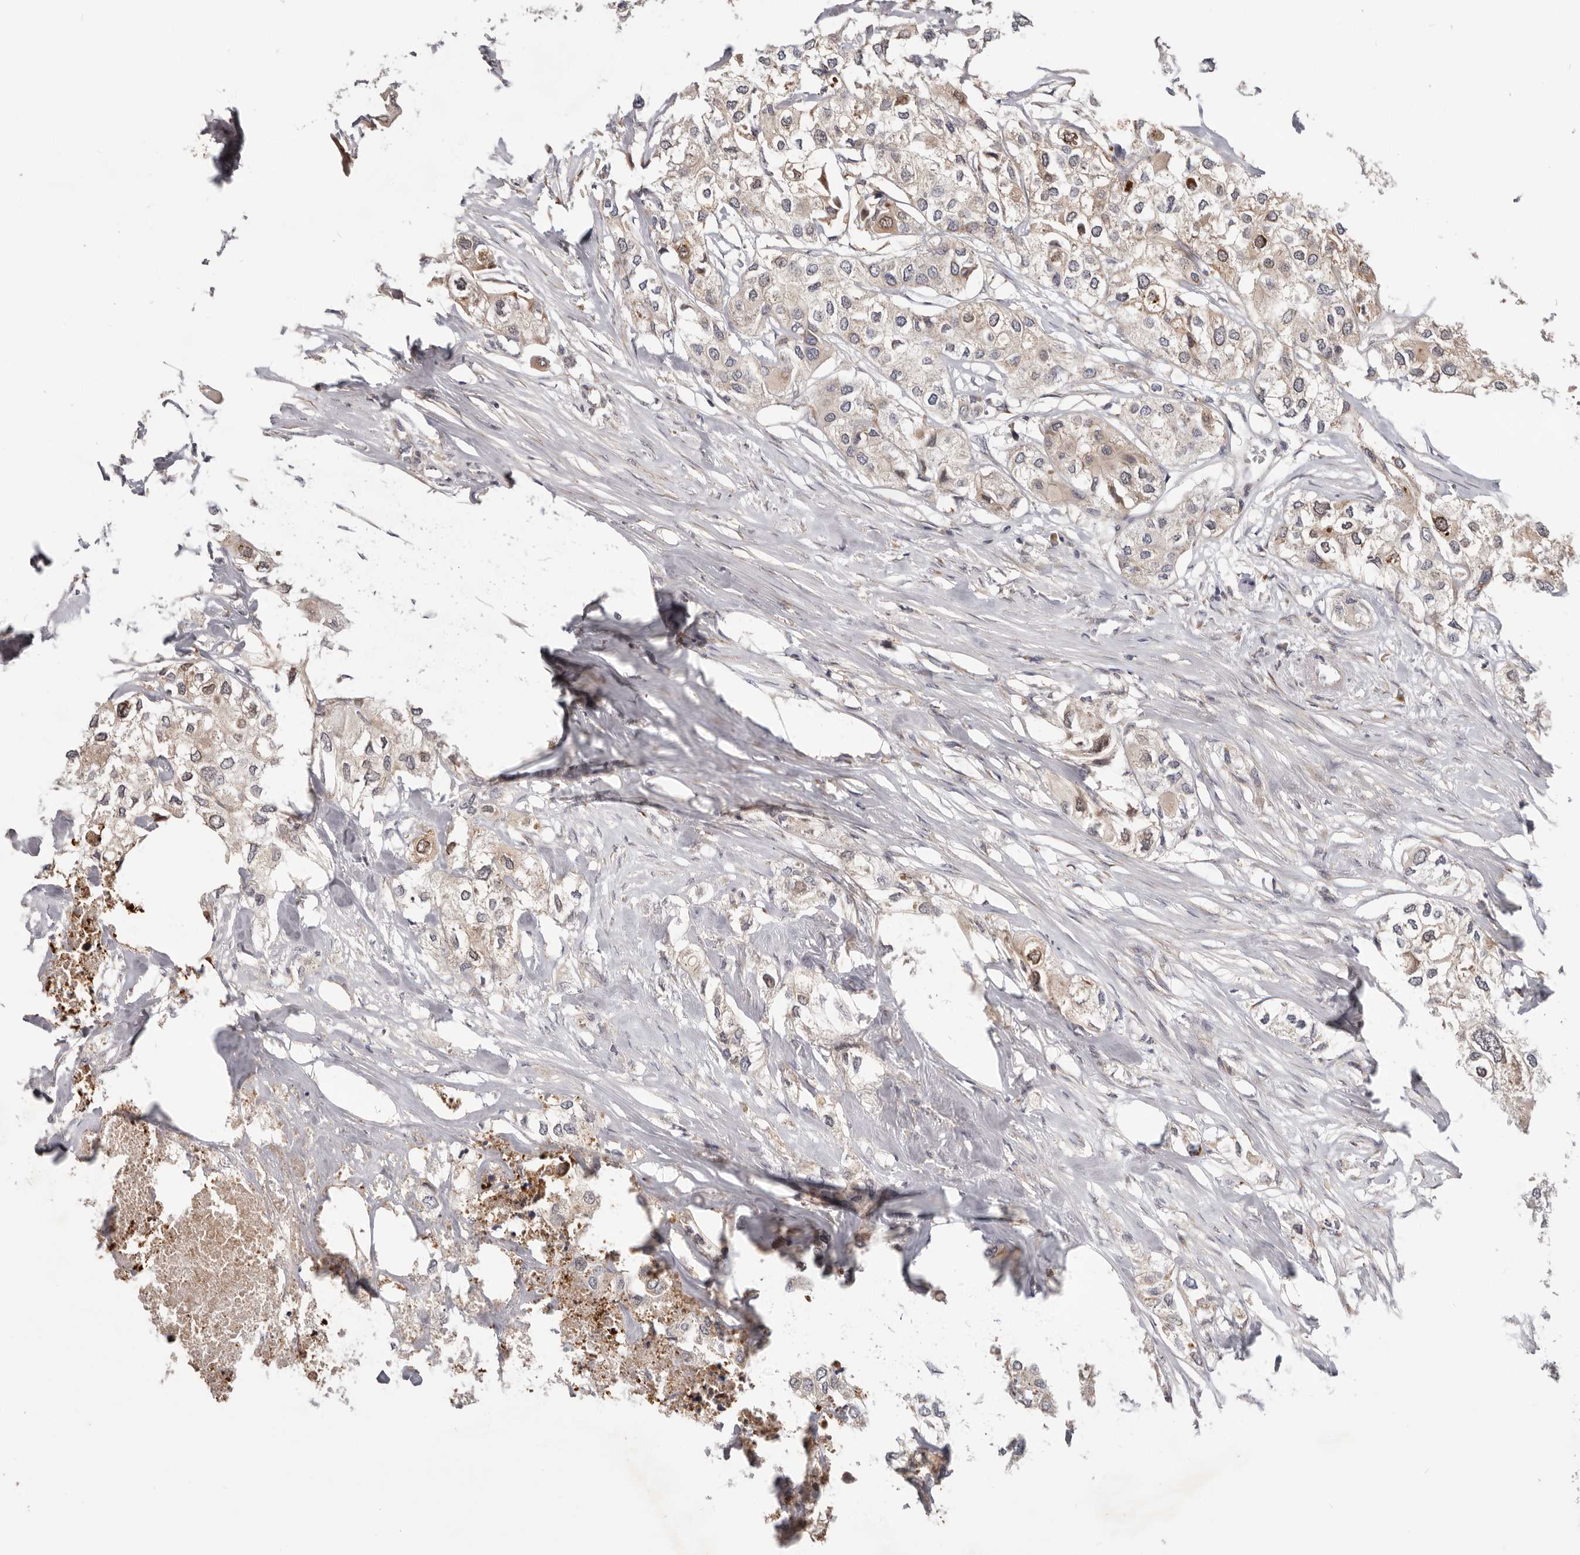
{"staining": {"intensity": "moderate", "quantity": "25%-75%", "location": "cytoplasmic/membranous"}, "tissue": "urothelial cancer", "cell_type": "Tumor cells", "image_type": "cancer", "snomed": [{"axis": "morphology", "description": "Urothelial carcinoma, High grade"}, {"axis": "topography", "description": "Urinary bladder"}], "caption": "High-power microscopy captured an immunohistochemistry image of high-grade urothelial carcinoma, revealing moderate cytoplasmic/membranous positivity in about 25%-75% of tumor cells.", "gene": "LRP6", "patient": {"sex": "male", "age": 64}}